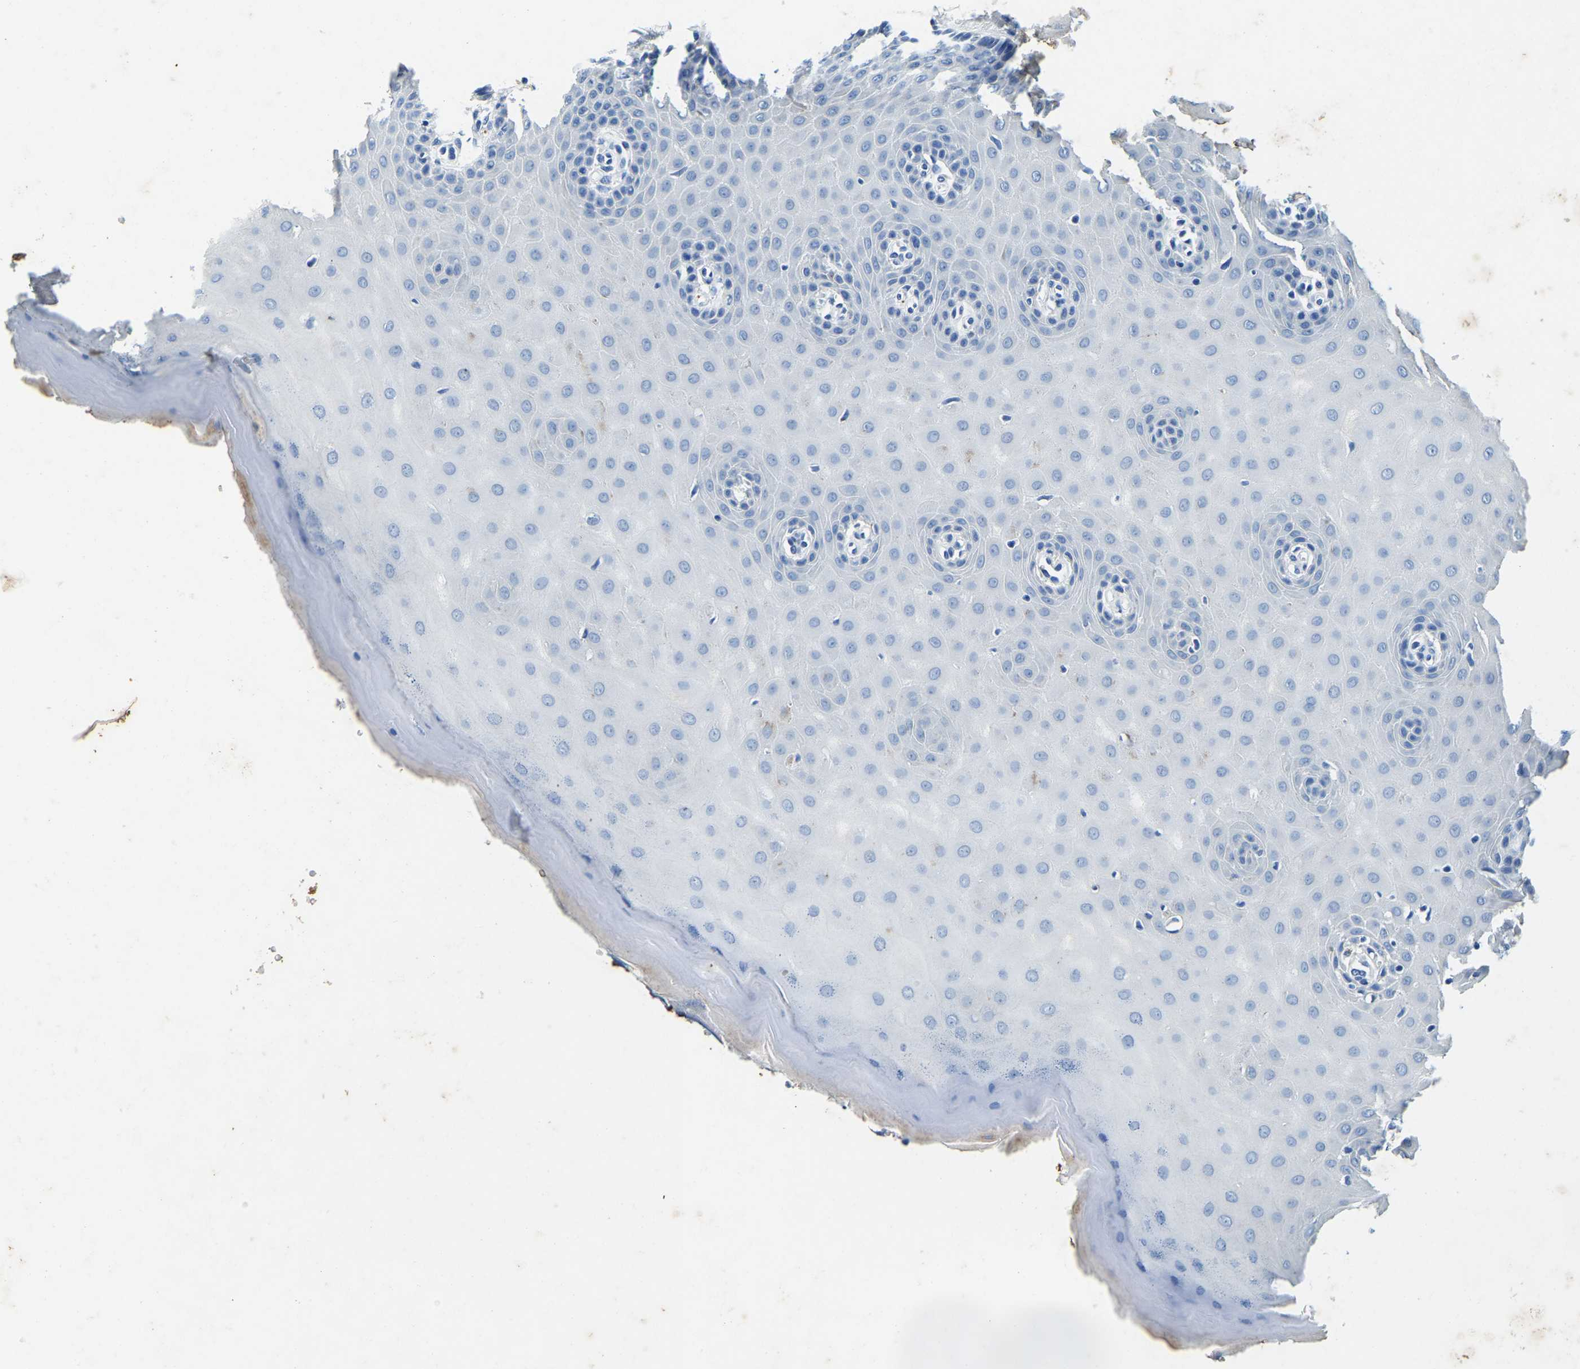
{"staining": {"intensity": "negative", "quantity": "none", "location": "none"}, "tissue": "cervix", "cell_type": "Glandular cells", "image_type": "normal", "snomed": [{"axis": "morphology", "description": "Normal tissue, NOS"}, {"axis": "topography", "description": "Cervix"}], "caption": "An IHC histopathology image of benign cervix is shown. There is no staining in glandular cells of cervix.", "gene": "UBN2", "patient": {"sex": "female", "age": 55}}